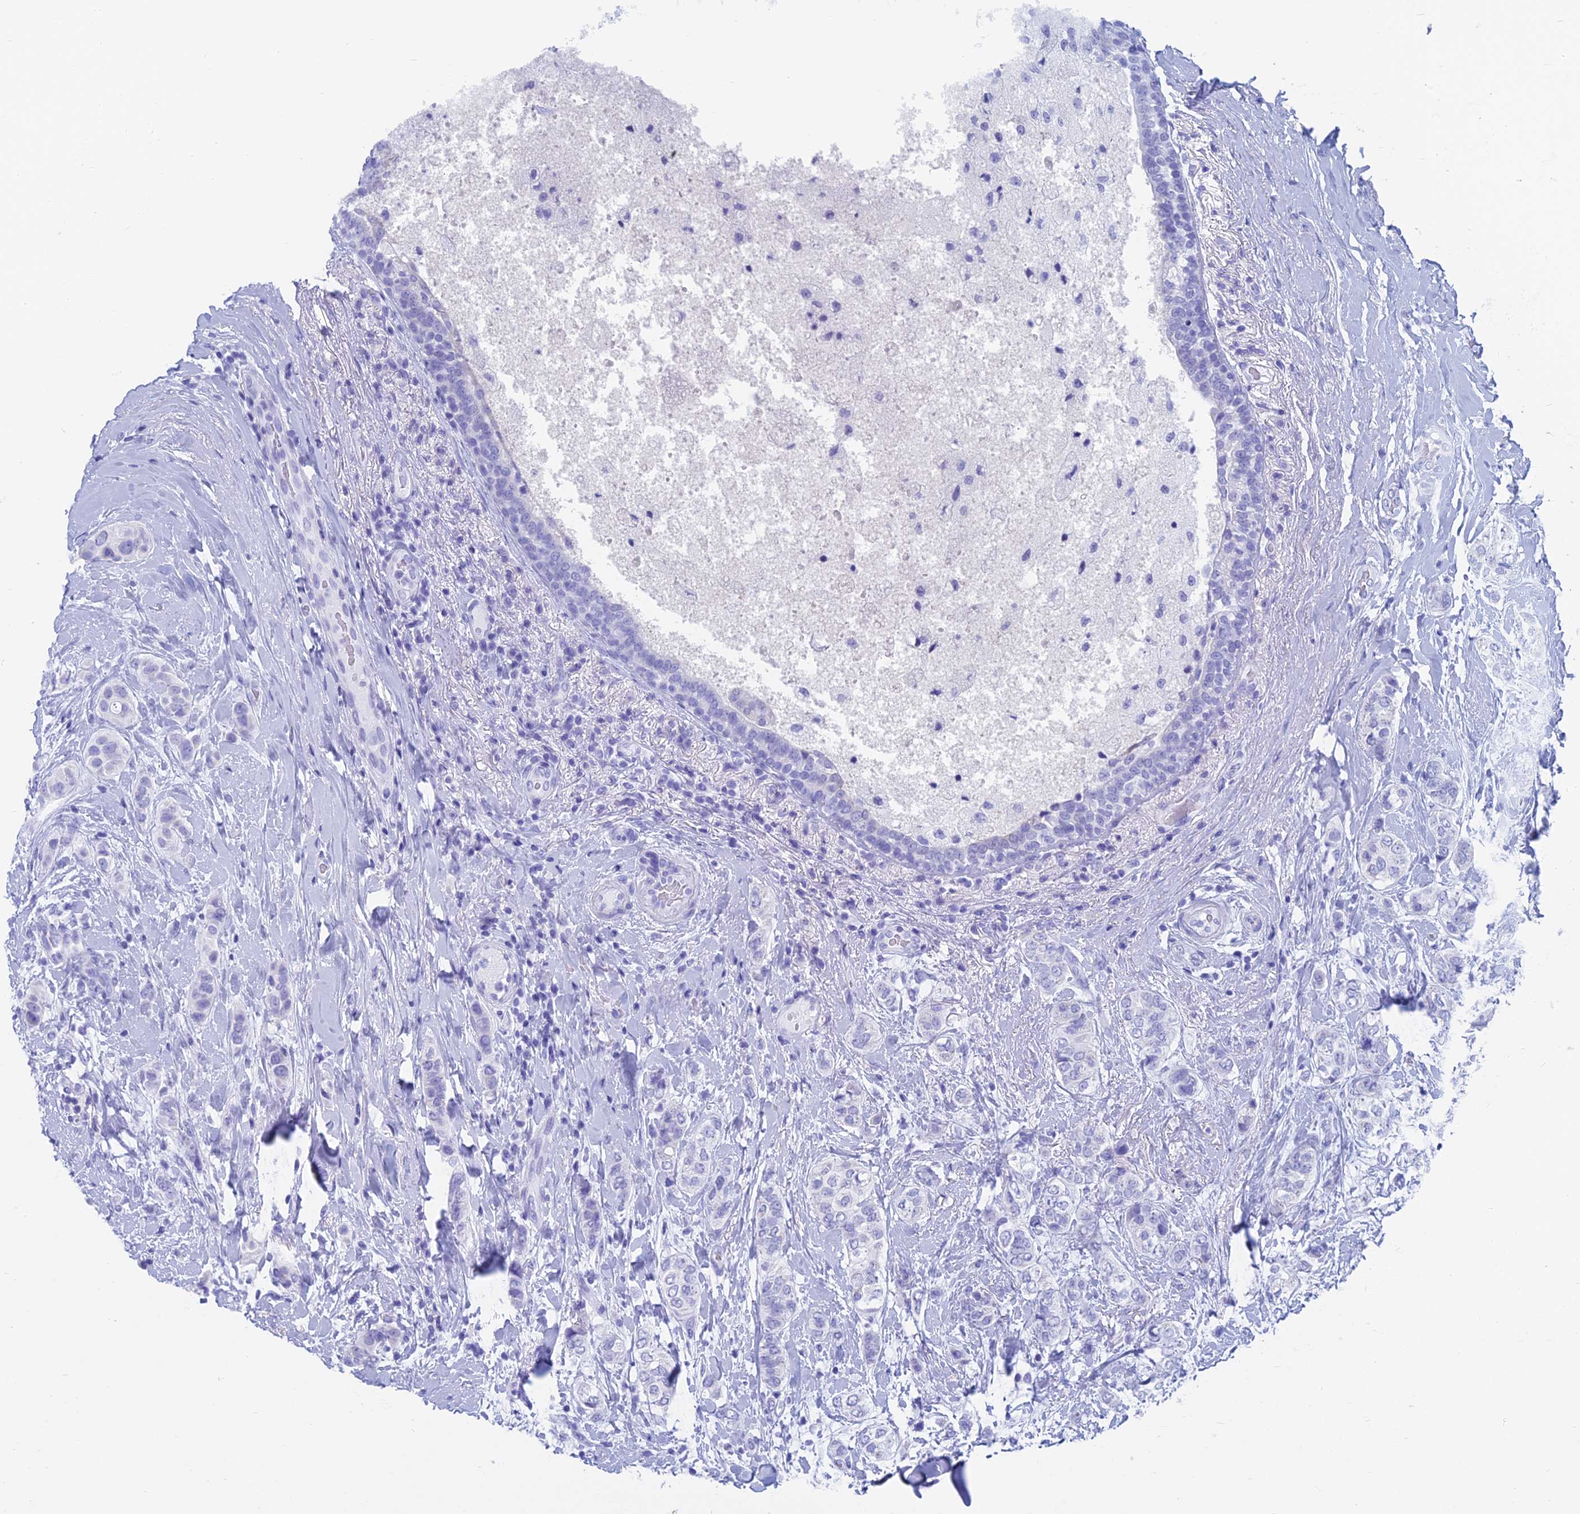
{"staining": {"intensity": "negative", "quantity": "none", "location": "none"}, "tissue": "breast cancer", "cell_type": "Tumor cells", "image_type": "cancer", "snomed": [{"axis": "morphology", "description": "Lobular carcinoma"}, {"axis": "topography", "description": "Breast"}], "caption": "DAB immunohistochemical staining of human lobular carcinoma (breast) exhibits no significant positivity in tumor cells. The staining is performed using DAB (3,3'-diaminobenzidine) brown chromogen with nuclei counter-stained in using hematoxylin.", "gene": "CAPS", "patient": {"sex": "female", "age": 51}}